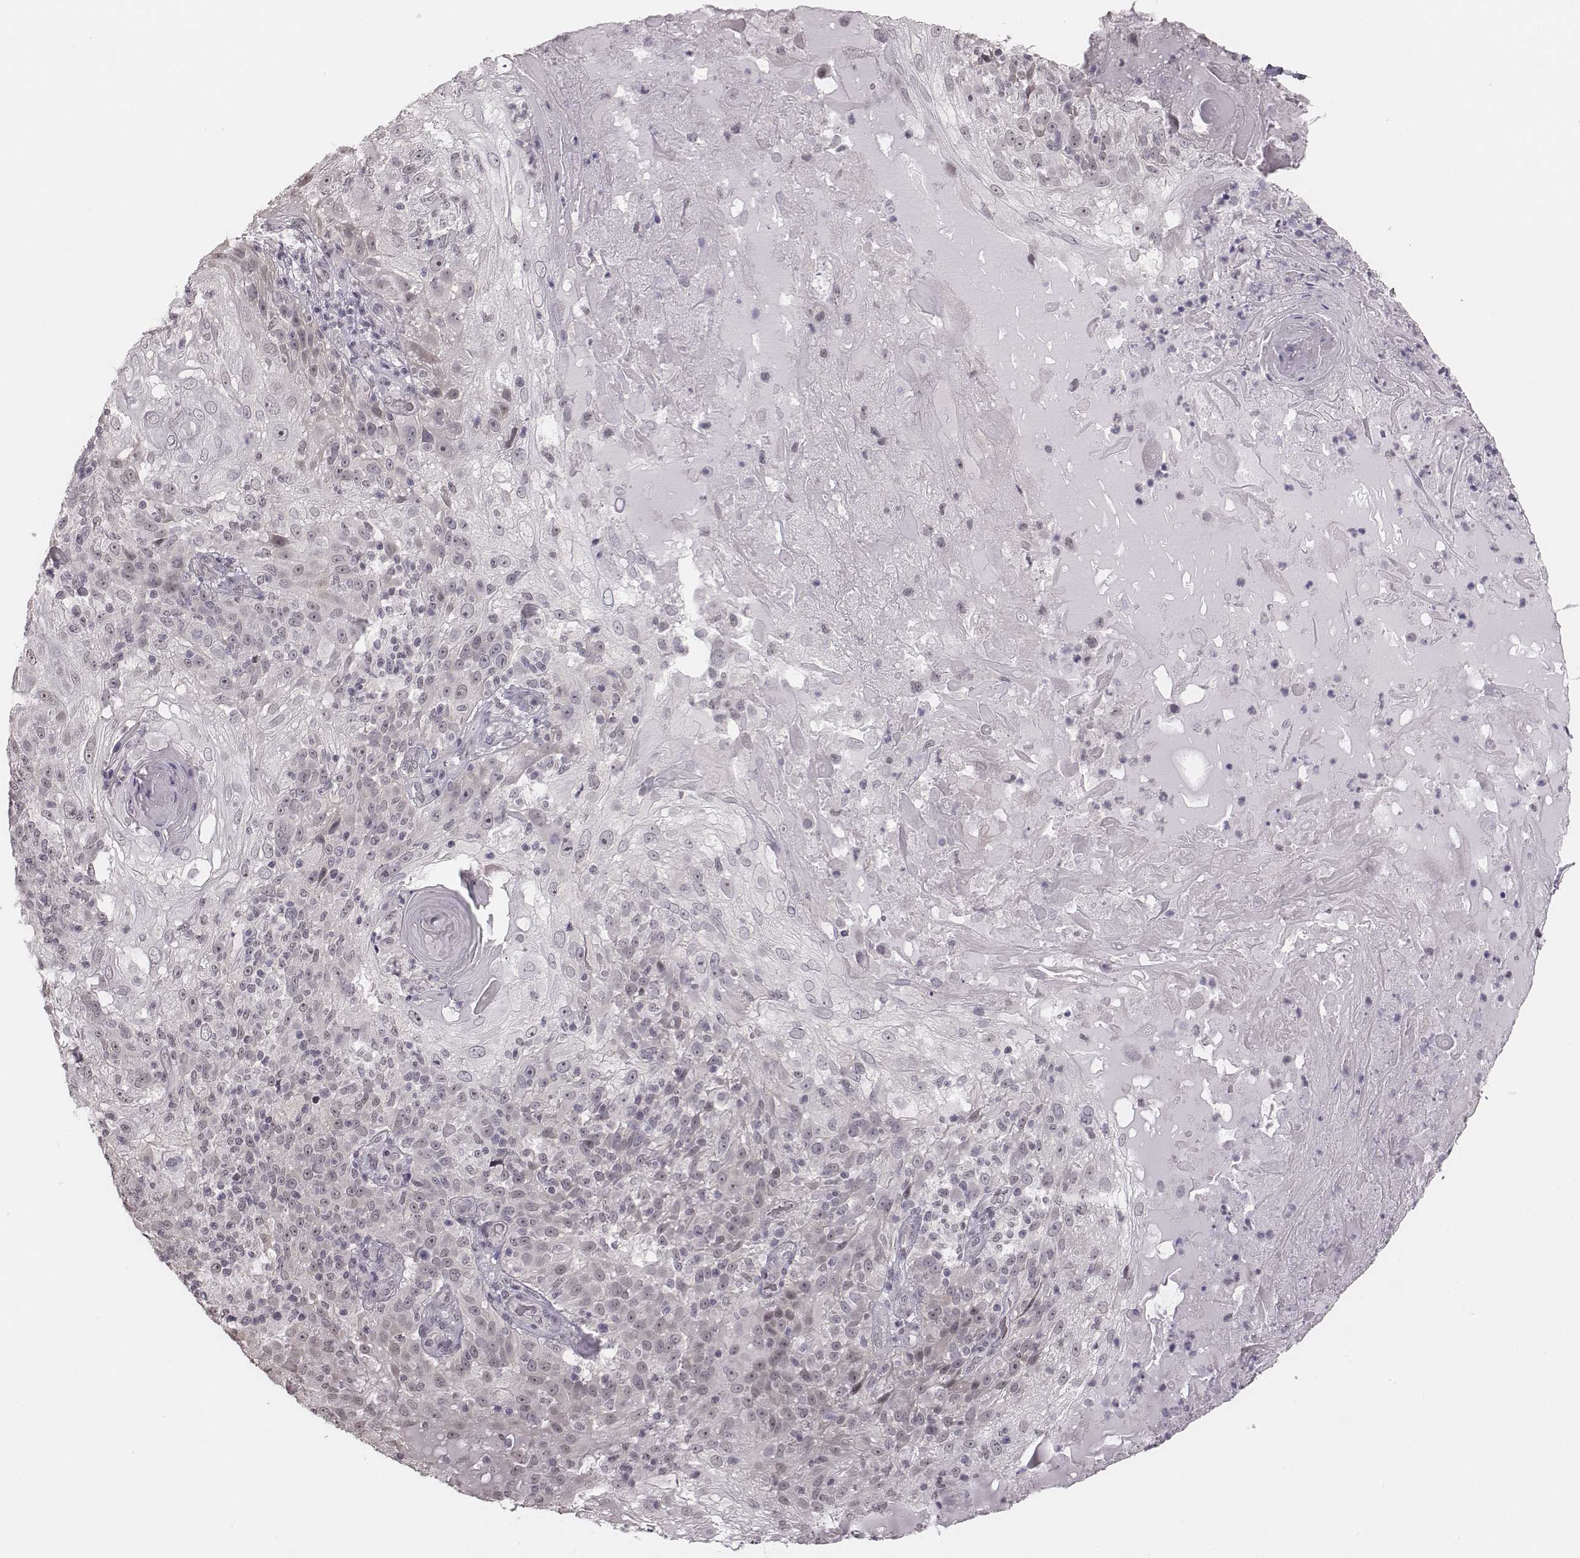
{"staining": {"intensity": "negative", "quantity": "none", "location": "none"}, "tissue": "skin cancer", "cell_type": "Tumor cells", "image_type": "cancer", "snomed": [{"axis": "morphology", "description": "Normal tissue, NOS"}, {"axis": "morphology", "description": "Squamous cell carcinoma, NOS"}, {"axis": "topography", "description": "Skin"}], "caption": "Human skin cancer (squamous cell carcinoma) stained for a protein using IHC demonstrates no positivity in tumor cells.", "gene": "RPGRIP1", "patient": {"sex": "female", "age": 83}}